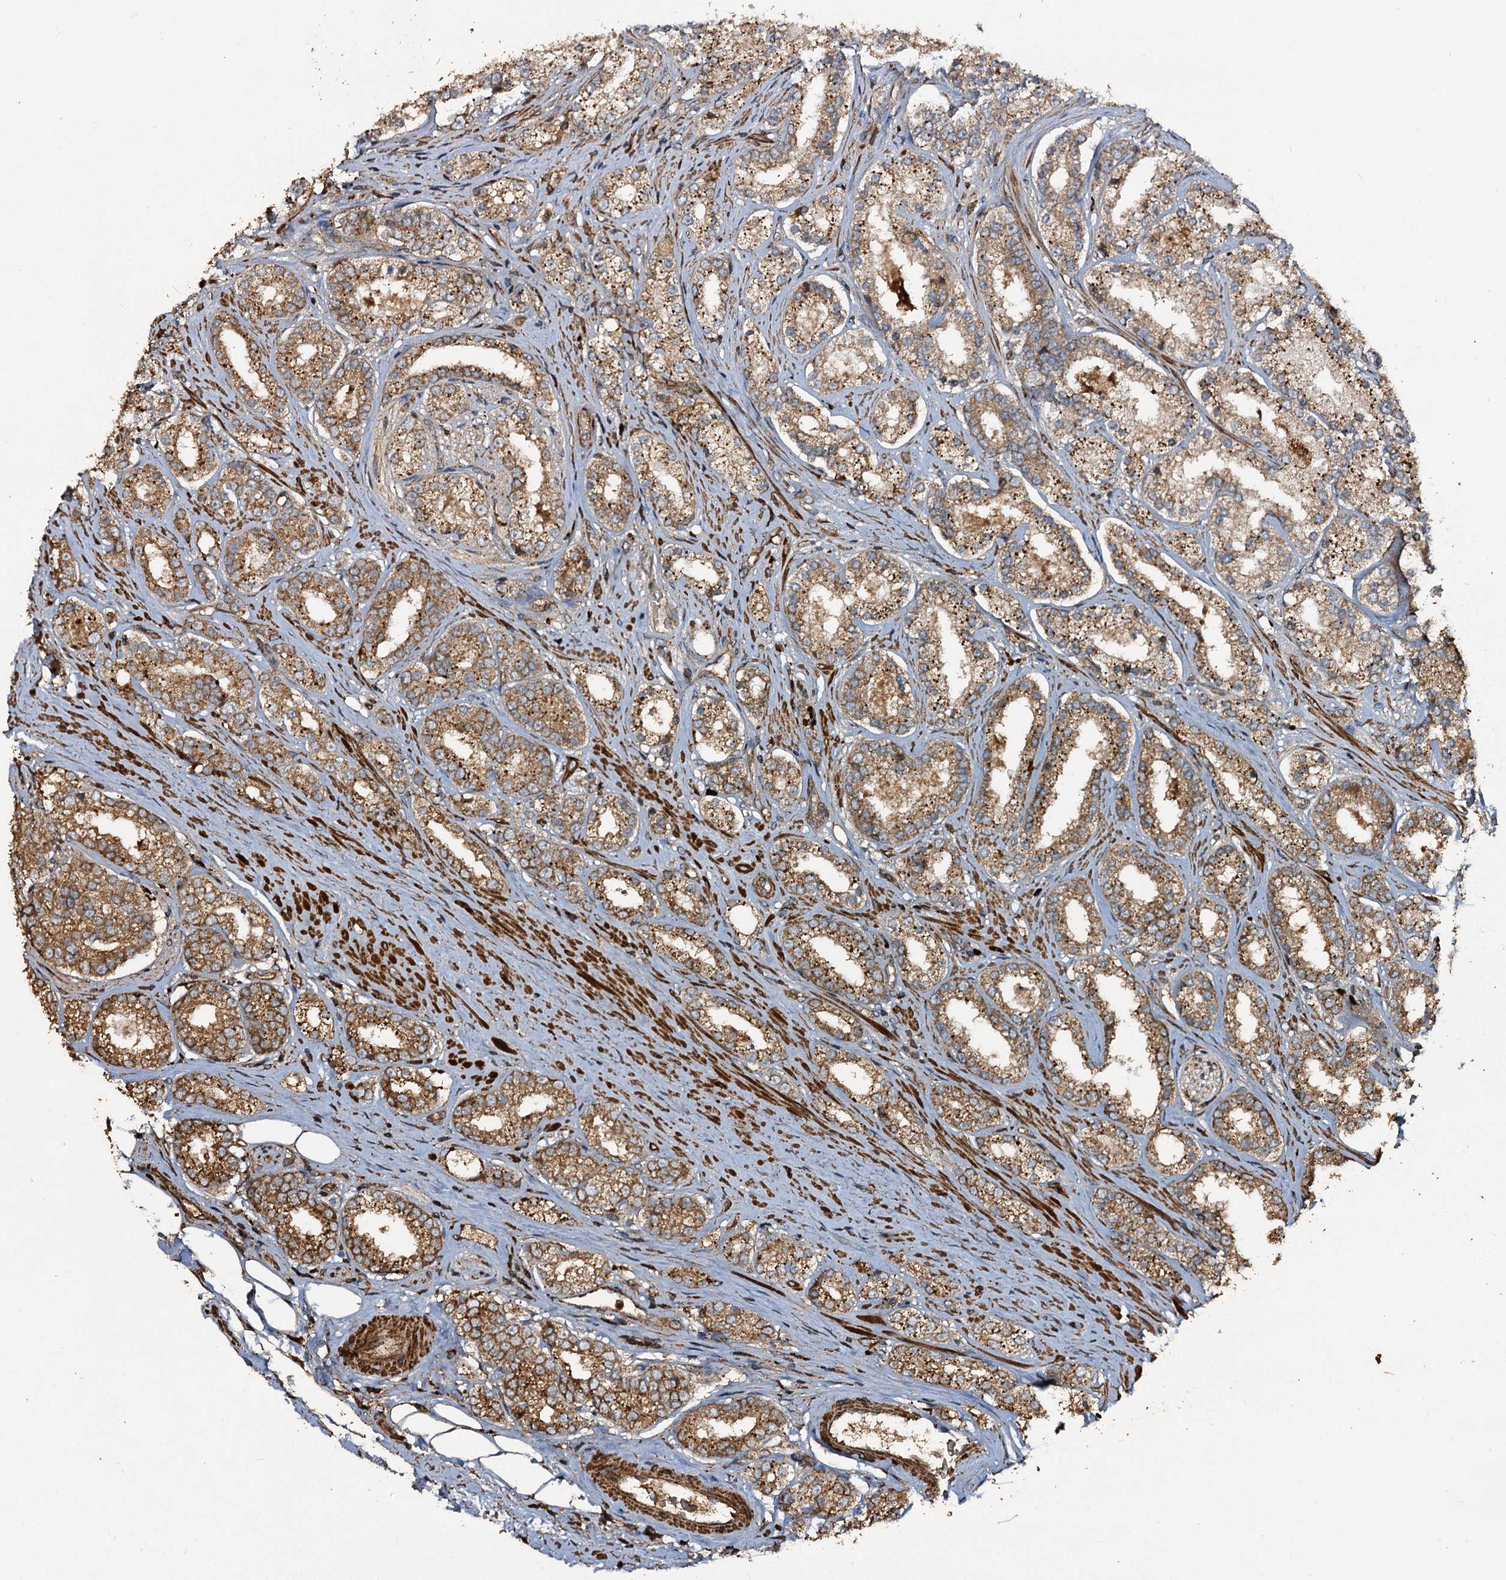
{"staining": {"intensity": "moderate", "quantity": ">75%", "location": "cytoplasmic/membranous"}, "tissue": "prostate cancer", "cell_type": "Tumor cells", "image_type": "cancer", "snomed": [{"axis": "morphology", "description": "Normal tissue, NOS"}, {"axis": "morphology", "description": "Adenocarcinoma, High grade"}, {"axis": "topography", "description": "Prostate"}], "caption": "Brown immunohistochemical staining in prostate cancer (adenocarcinoma (high-grade)) demonstrates moderate cytoplasmic/membranous expression in approximately >75% of tumor cells. The staining was performed using DAB (3,3'-diaminobenzidine), with brown indicating positive protein expression. Nuclei are stained blue with hematoxylin.", "gene": "NOTCH2NLA", "patient": {"sex": "male", "age": 83}}